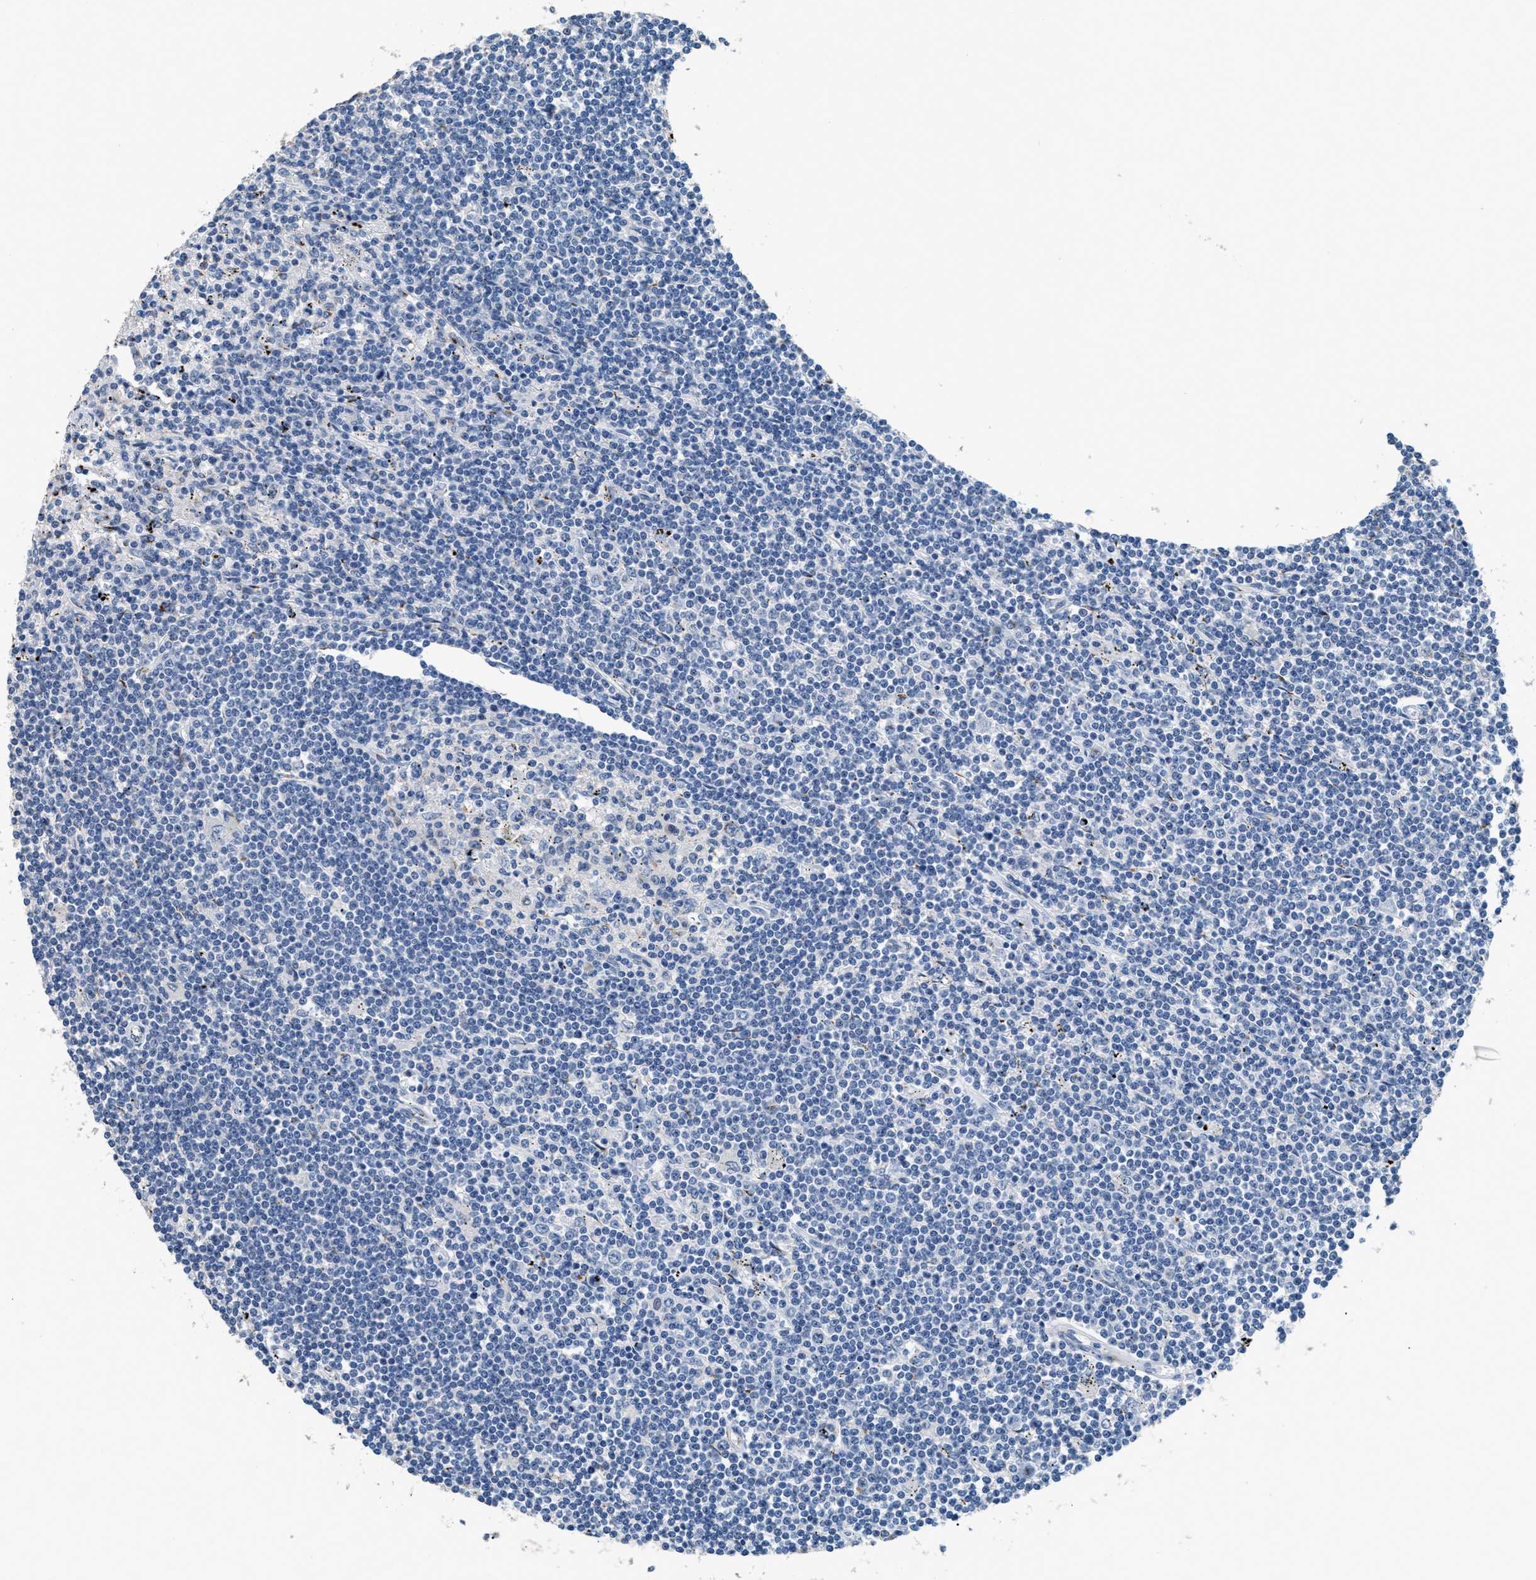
{"staining": {"intensity": "negative", "quantity": "none", "location": "none"}, "tissue": "lymphoma", "cell_type": "Tumor cells", "image_type": "cancer", "snomed": [{"axis": "morphology", "description": "Malignant lymphoma, non-Hodgkin's type, Low grade"}, {"axis": "topography", "description": "Spleen"}], "caption": "There is no significant expression in tumor cells of lymphoma. Brightfield microscopy of immunohistochemistry (IHC) stained with DAB (3,3'-diaminobenzidine) (brown) and hematoxylin (blue), captured at high magnification.", "gene": "GOLM1", "patient": {"sex": "male", "age": 76}}